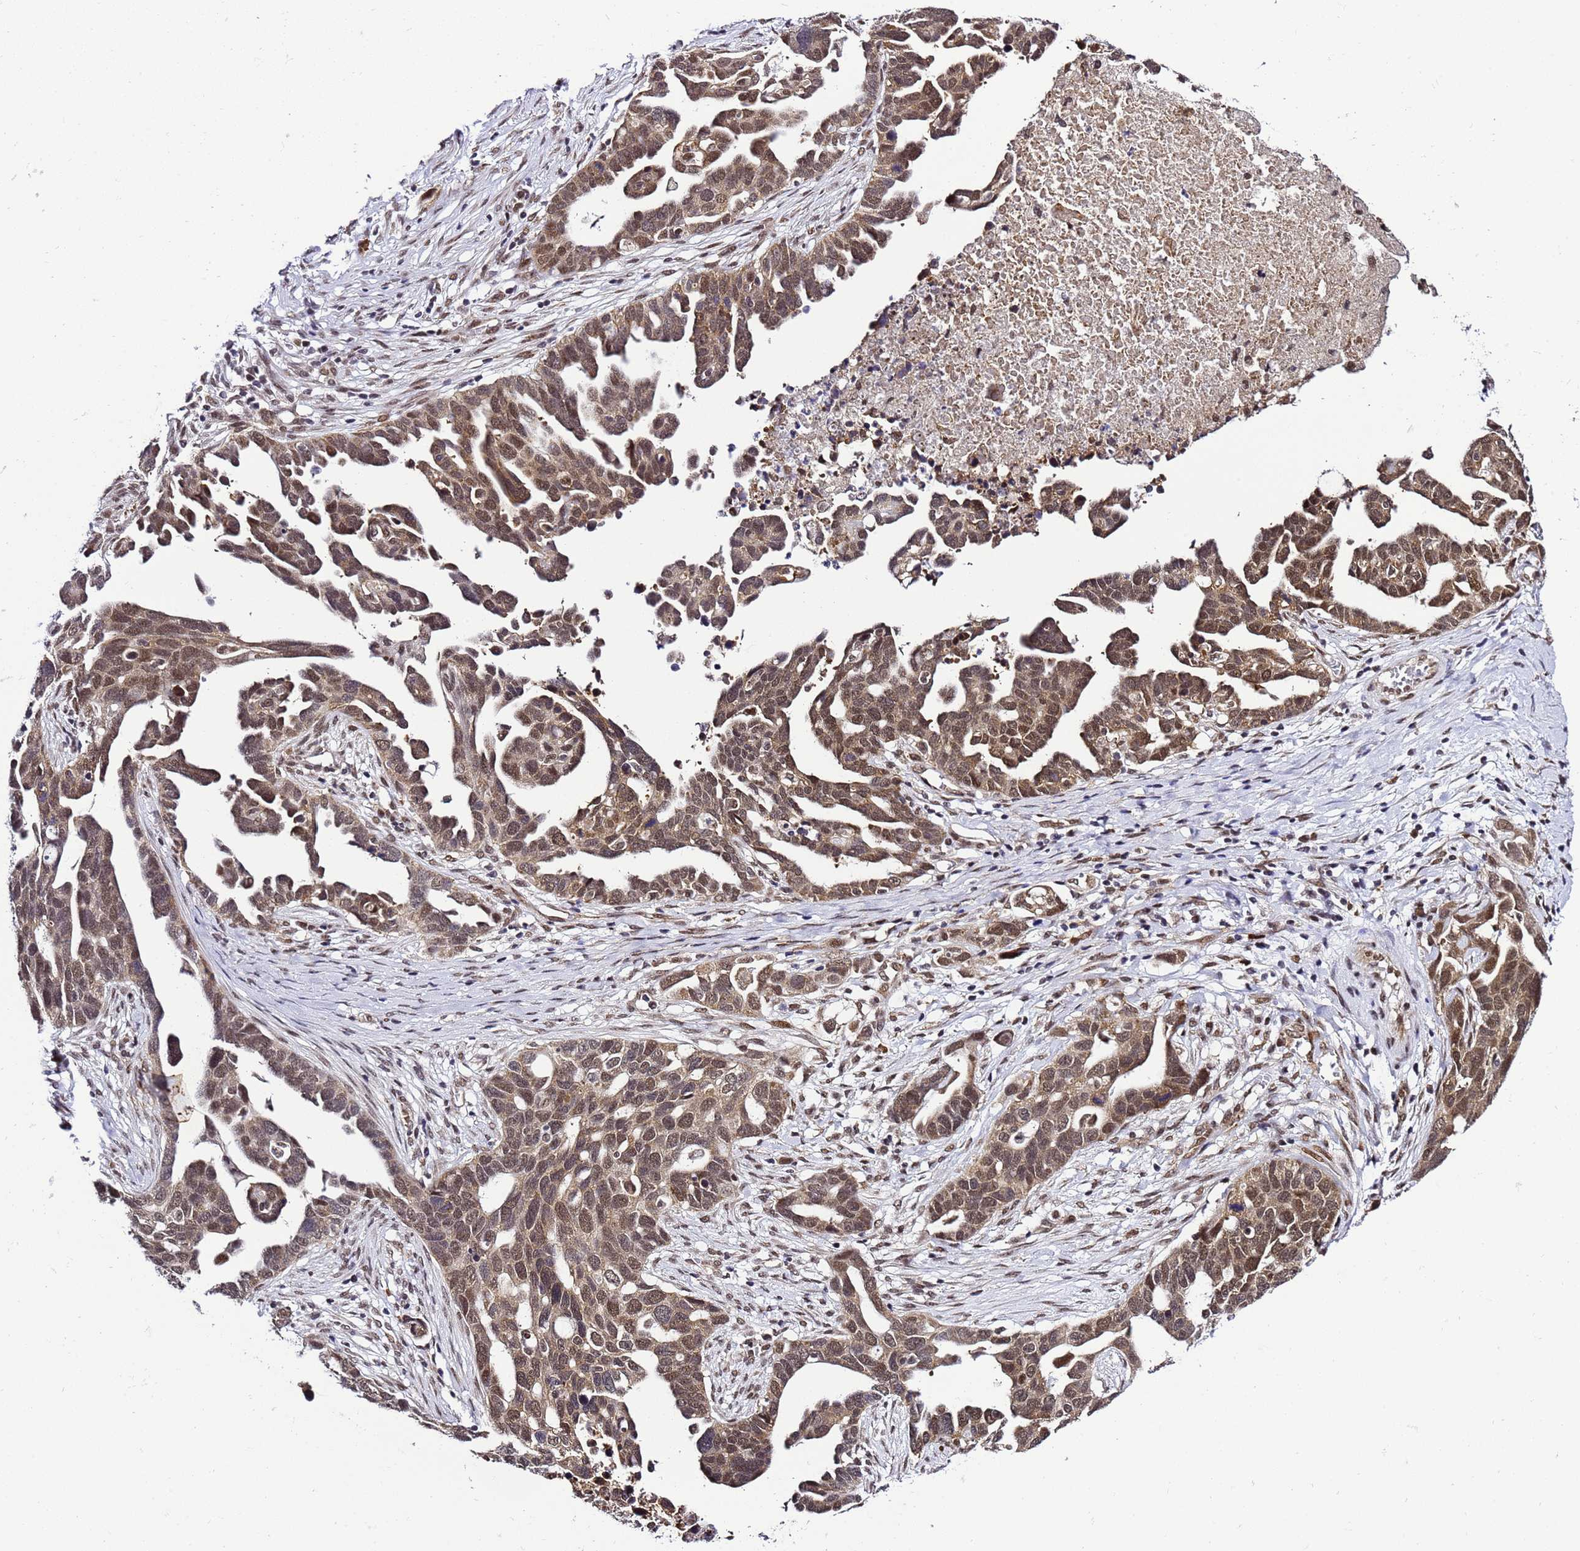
{"staining": {"intensity": "moderate", "quantity": ">75%", "location": "cytoplasmic/membranous,nuclear"}, "tissue": "ovarian cancer", "cell_type": "Tumor cells", "image_type": "cancer", "snomed": [{"axis": "morphology", "description": "Cystadenocarcinoma, serous, NOS"}, {"axis": "topography", "description": "Ovary"}], "caption": "High-magnification brightfield microscopy of ovarian cancer stained with DAB (brown) and counterstained with hematoxylin (blue). tumor cells exhibit moderate cytoplasmic/membranous and nuclear positivity is present in approximately>75% of cells. (DAB IHC, brown staining for protein, blue staining for nuclei).", "gene": "SMN1", "patient": {"sex": "female", "age": 54}}